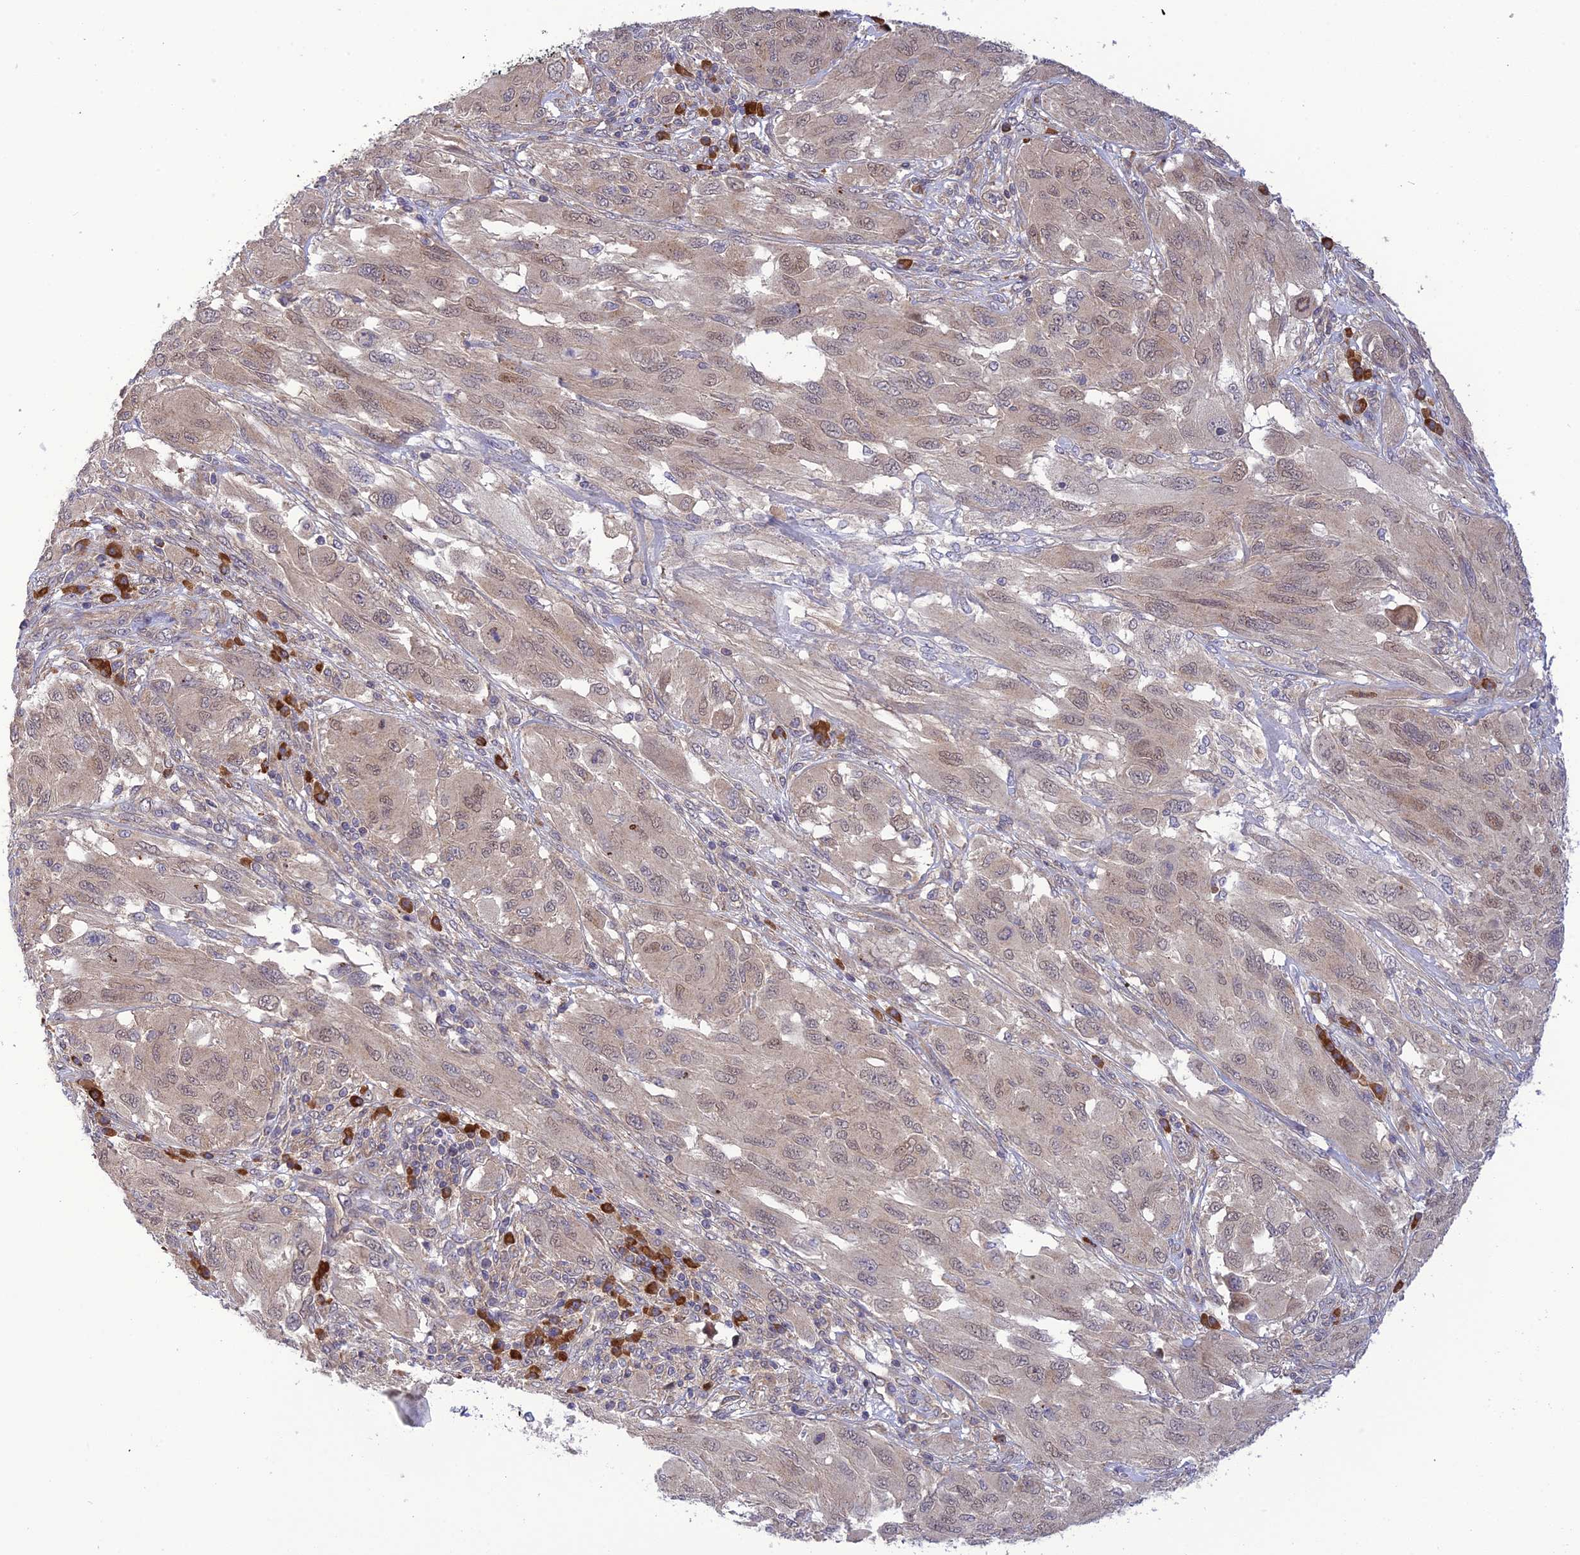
{"staining": {"intensity": "weak", "quantity": "25%-75%", "location": "nuclear"}, "tissue": "melanoma", "cell_type": "Tumor cells", "image_type": "cancer", "snomed": [{"axis": "morphology", "description": "Malignant melanoma, NOS"}, {"axis": "topography", "description": "Skin"}], "caption": "Immunohistochemistry (IHC) of human malignant melanoma shows low levels of weak nuclear expression in approximately 25%-75% of tumor cells. The staining is performed using DAB (3,3'-diaminobenzidine) brown chromogen to label protein expression. The nuclei are counter-stained blue using hematoxylin.", "gene": "UROS", "patient": {"sex": "female", "age": 91}}